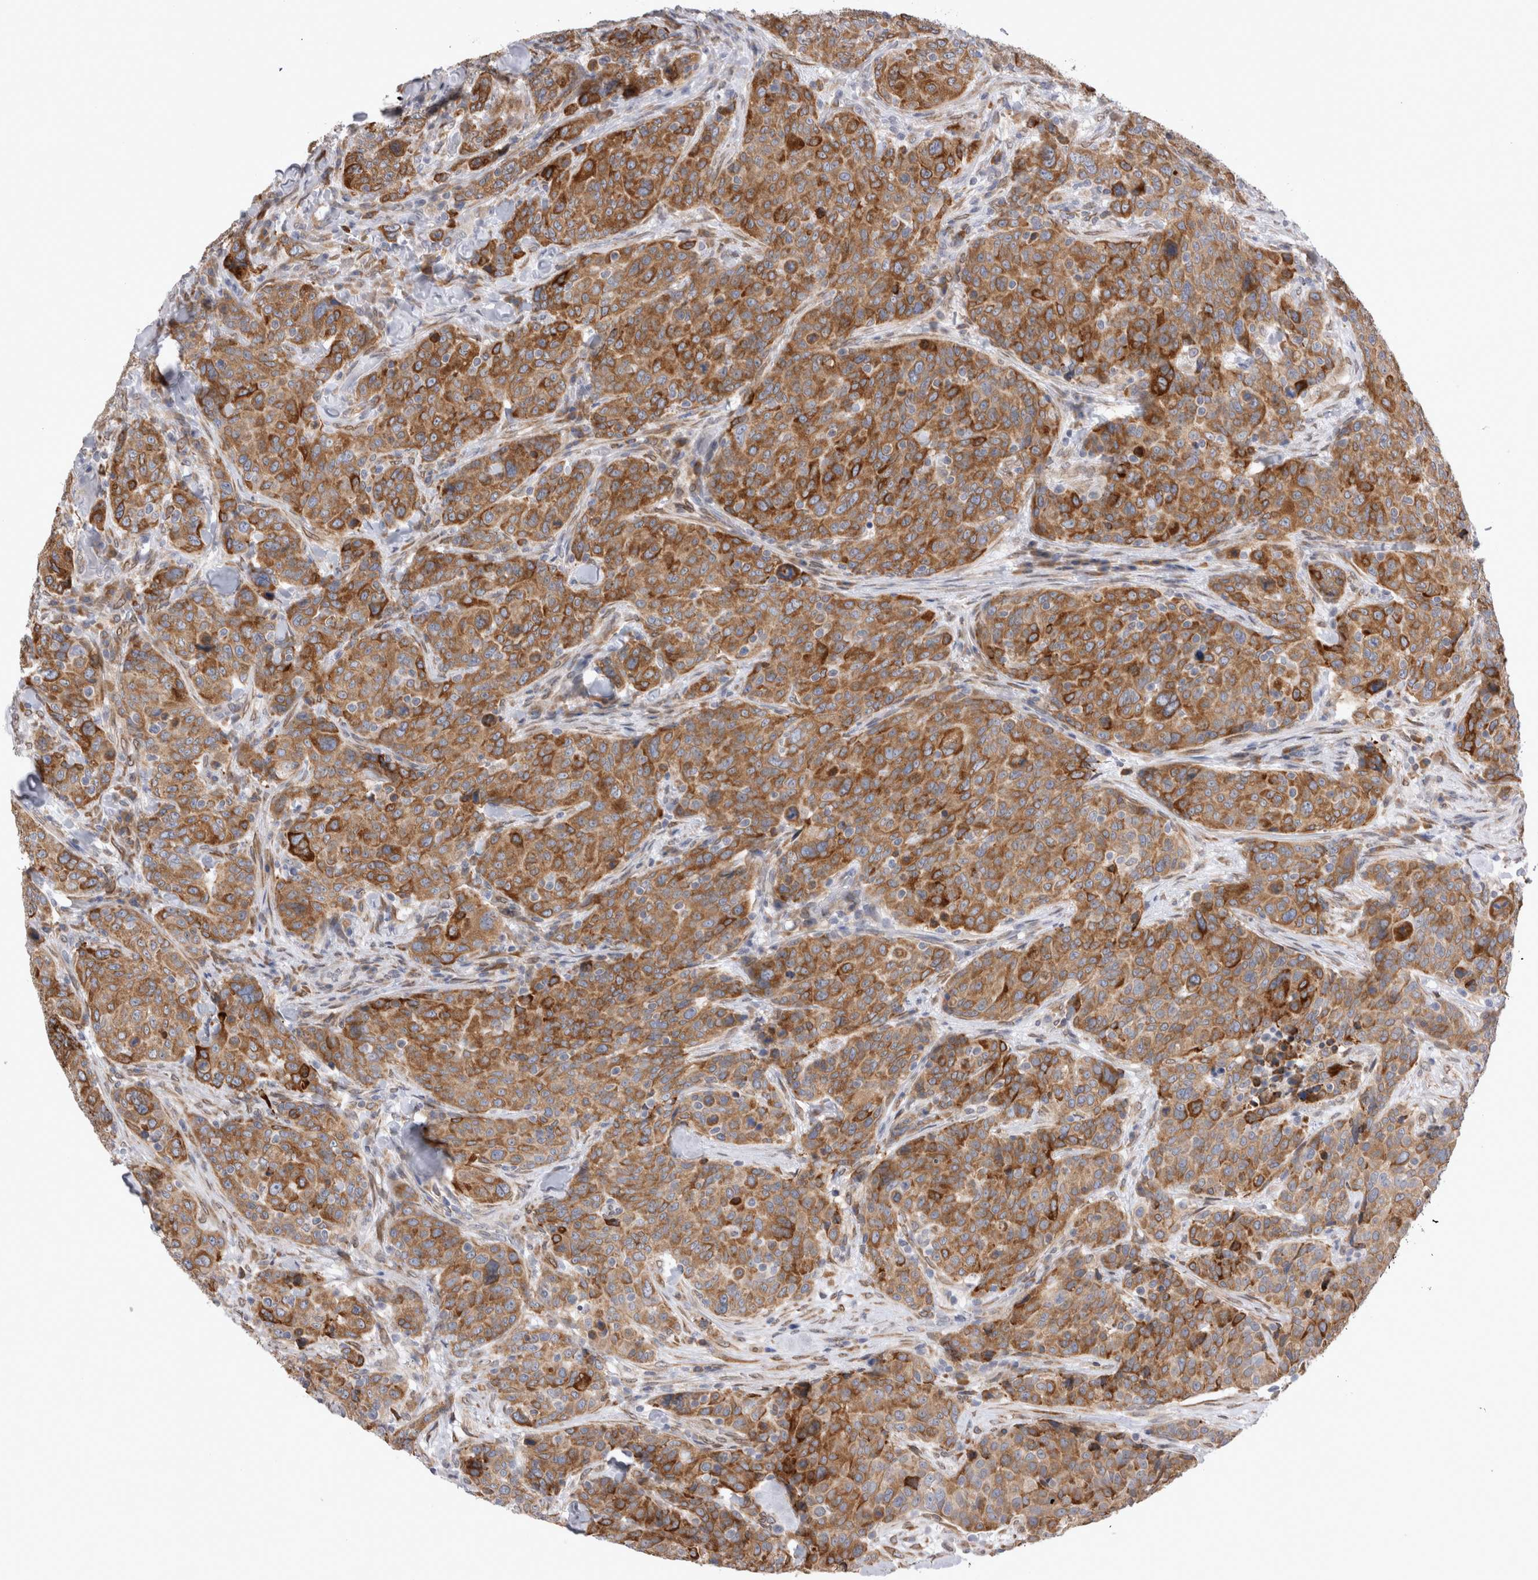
{"staining": {"intensity": "strong", "quantity": ">75%", "location": "cytoplasmic/membranous"}, "tissue": "breast cancer", "cell_type": "Tumor cells", "image_type": "cancer", "snomed": [{"axis": "morphology", "description": "Duct carcinoma"}, {"axis": "topography", "description": "Breast"}], "caption": "Immunohistochemistry (IHC) histopathology image of human breast cancer stained for a protein (brown), which displays high levels of strong cytoplasmic/membranous positivity in about >75% of tumor cells.", "gene": "VCPIP1", "patient": {"sex": "female", "age": 37}}